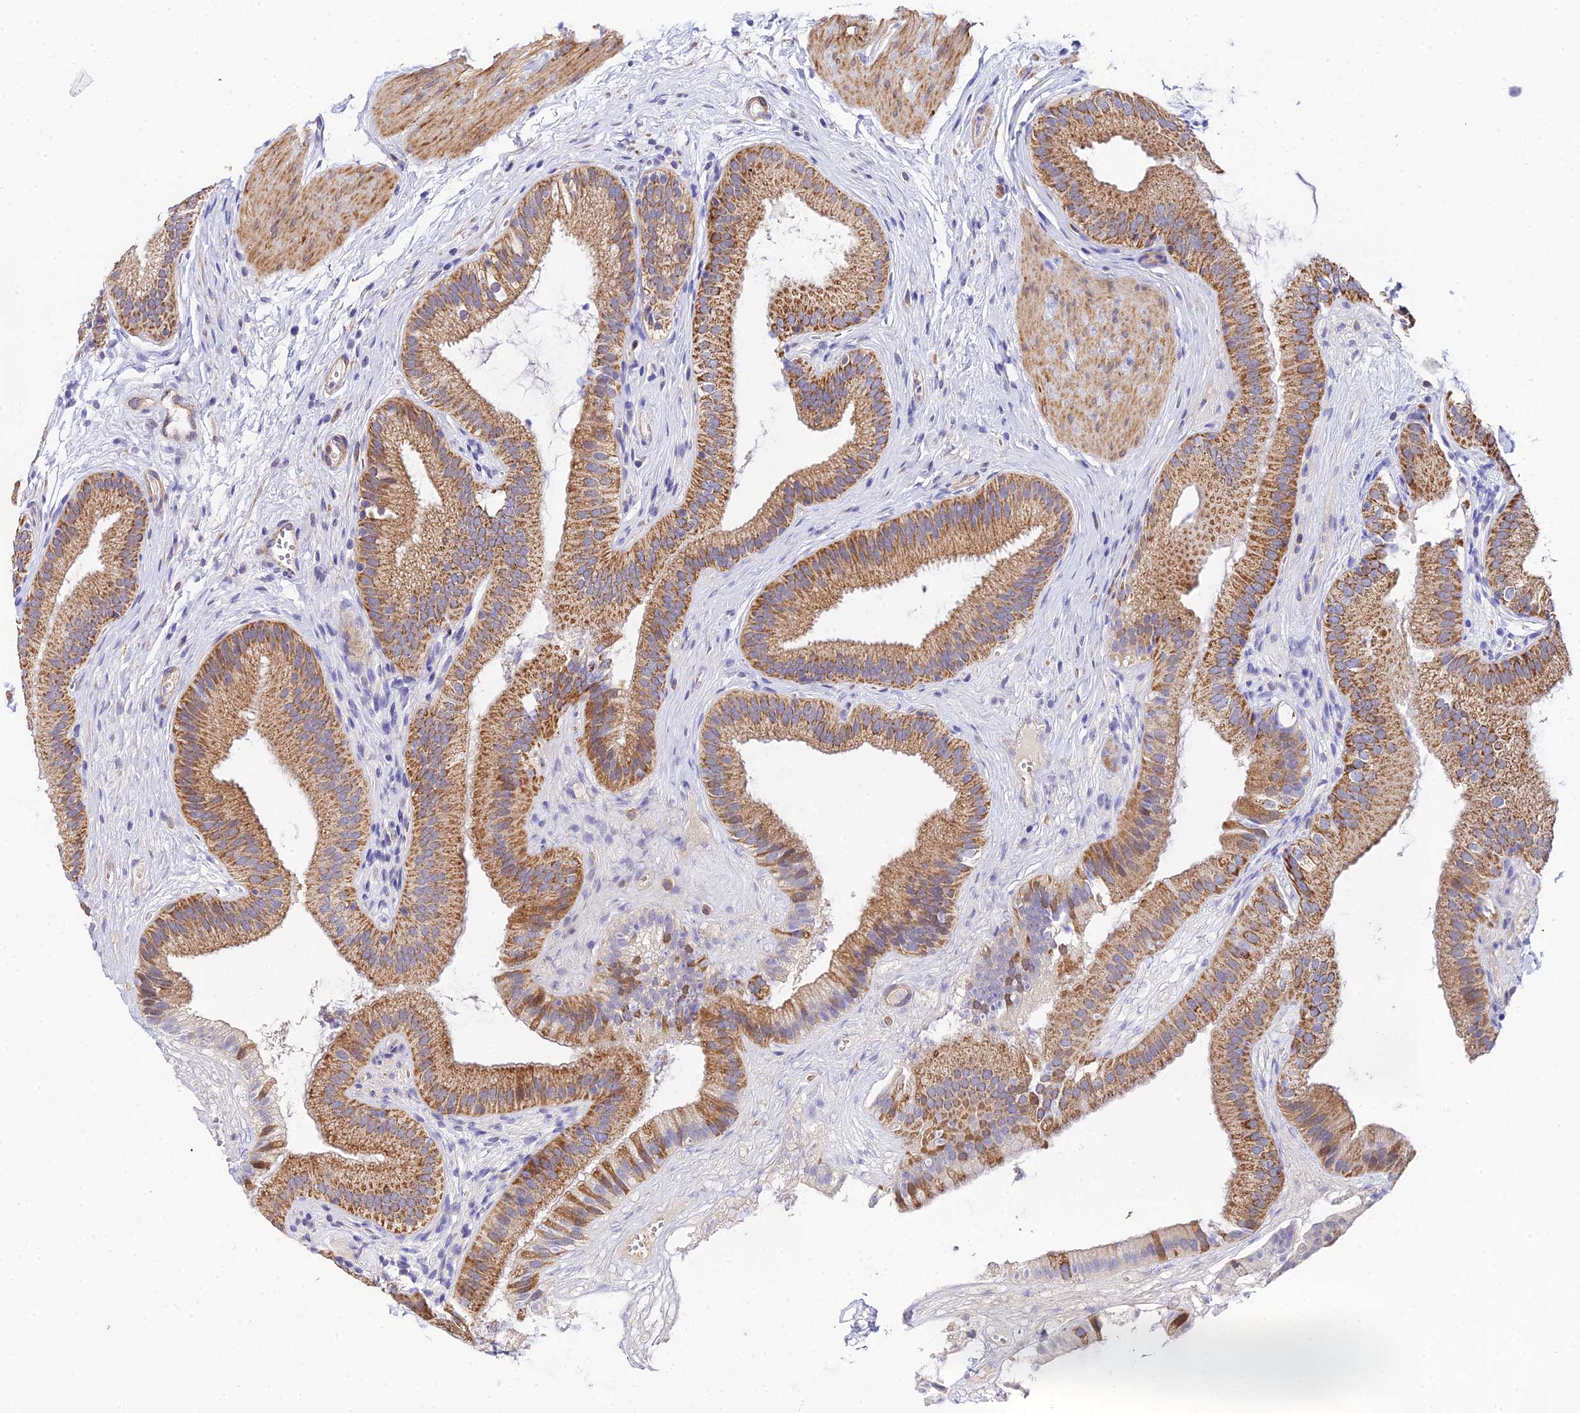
{"staining": {"intensity": "moderate", "quantity": ">75%", "location": "cytoplasmic/membranous"}, "tissue": "gallbladder", "cell_type": "Glandular cells", "image_type": "normal", "snomed": [{"axis": "morphology", "description": "Normal tissue, NOS"}, {"axis": "topography", "description": "Gallbladder"}], "caption": "Approximately >75% of glandular cells in normal gallbladder exhibit moderate cytoplasmic/membranous protein expression as visualized by brown immunohistochemical staining.", "gene": "ACOT1", "patient": {"sex": "female", "age": 54}}